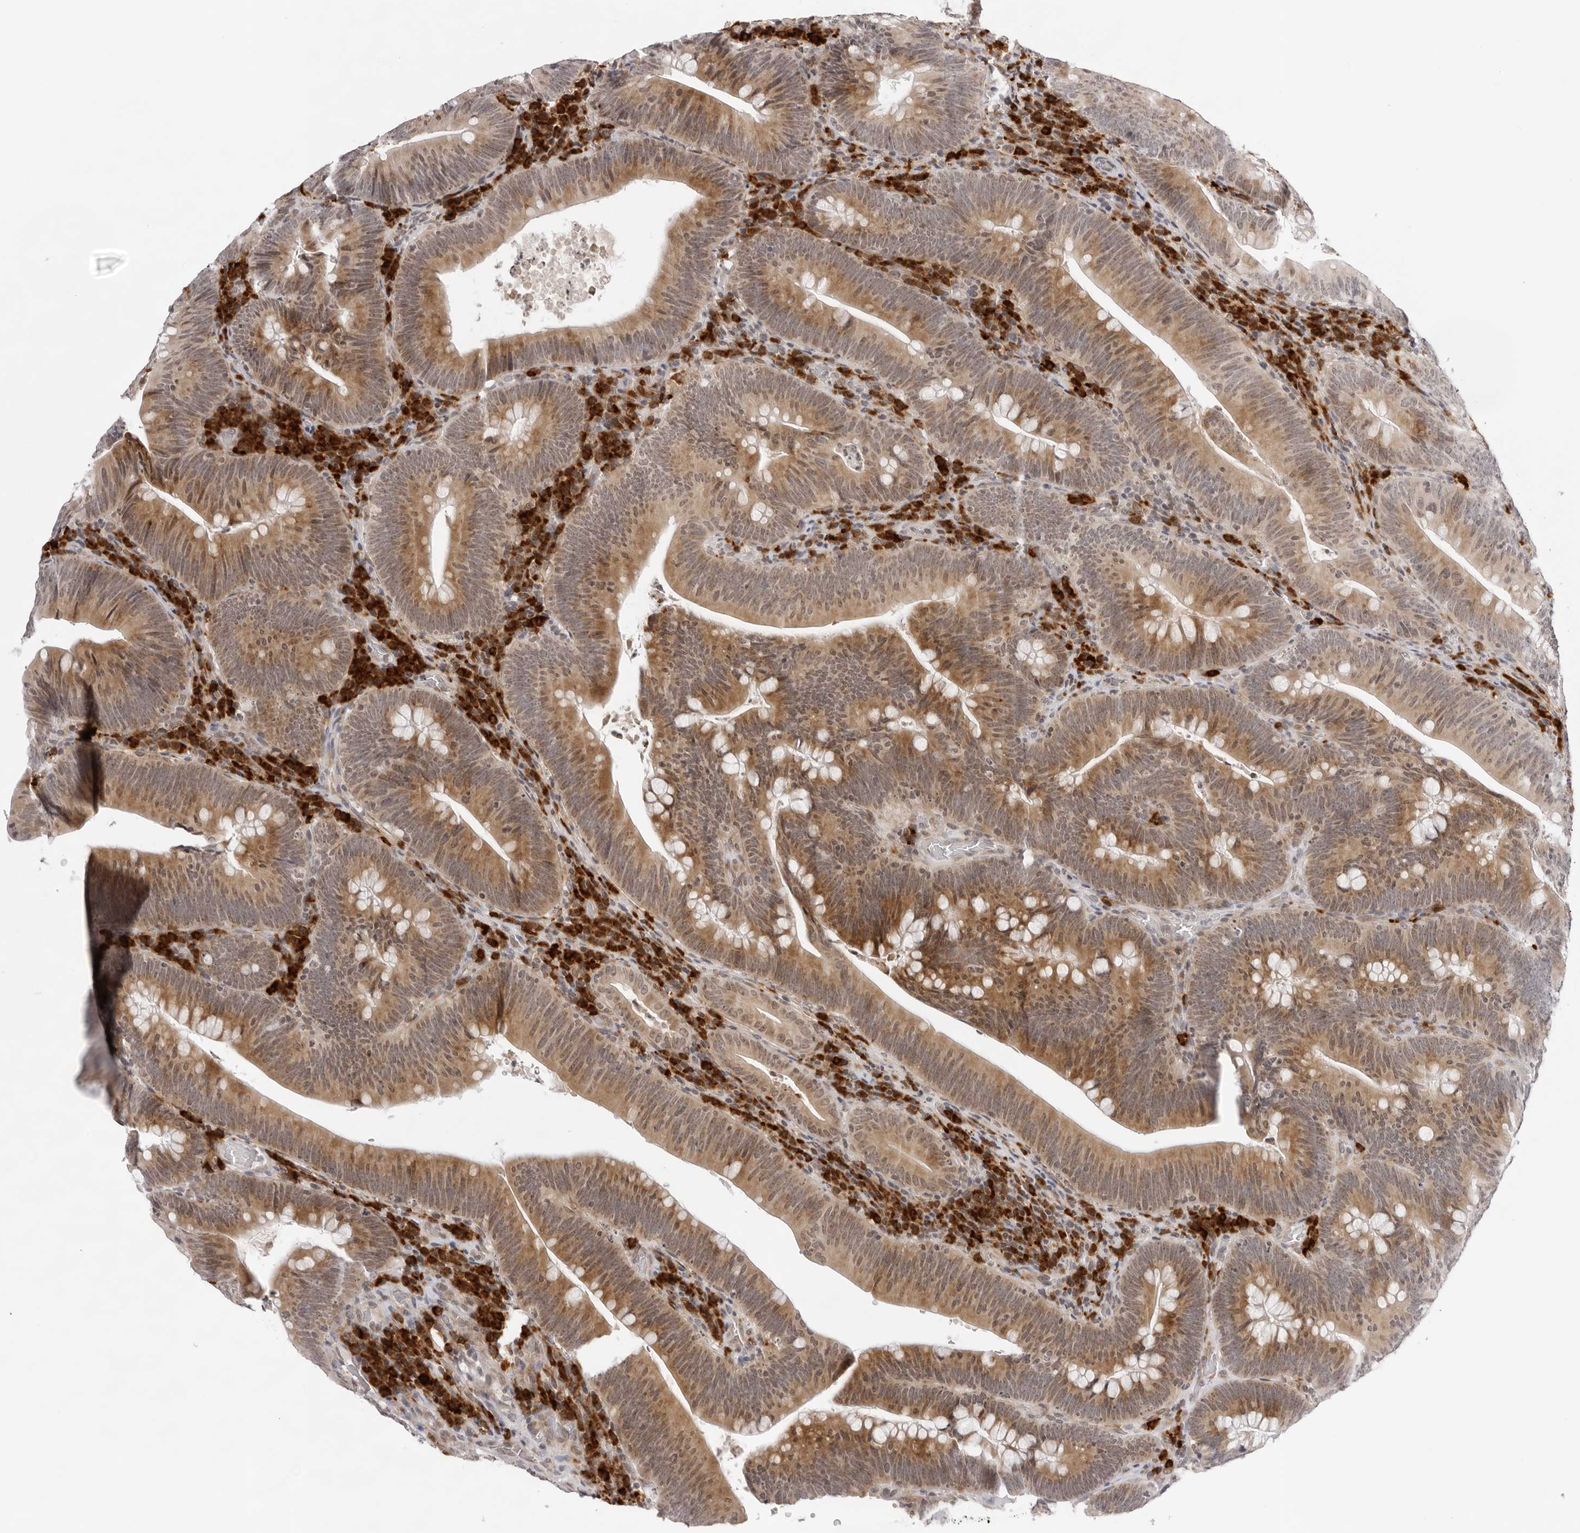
{"staining": {"intensity": "moderate", "quantity": ">75%", "location": "cytoplasmic/membranous,nuclear"}, "tissue": "colorectal cancer", "cell_type": "Tumor cells", "image_type": "cancer", "snomed": [{"axis": "morphology", "description": "Normal tissue, NOS"}, {"axis": "topography", "description": "Colon"}], "caption": "Immunohistochemistry (IHC) histopathology image of human colorectal cancer stained for a protein (brown), which displays medium levels of moderate cytoplasmic/membranous and nuclear expression in approximately >75% of tumor cells.", "gene": "IL17RA", "patient": {"sex": "female", "age": 82}}